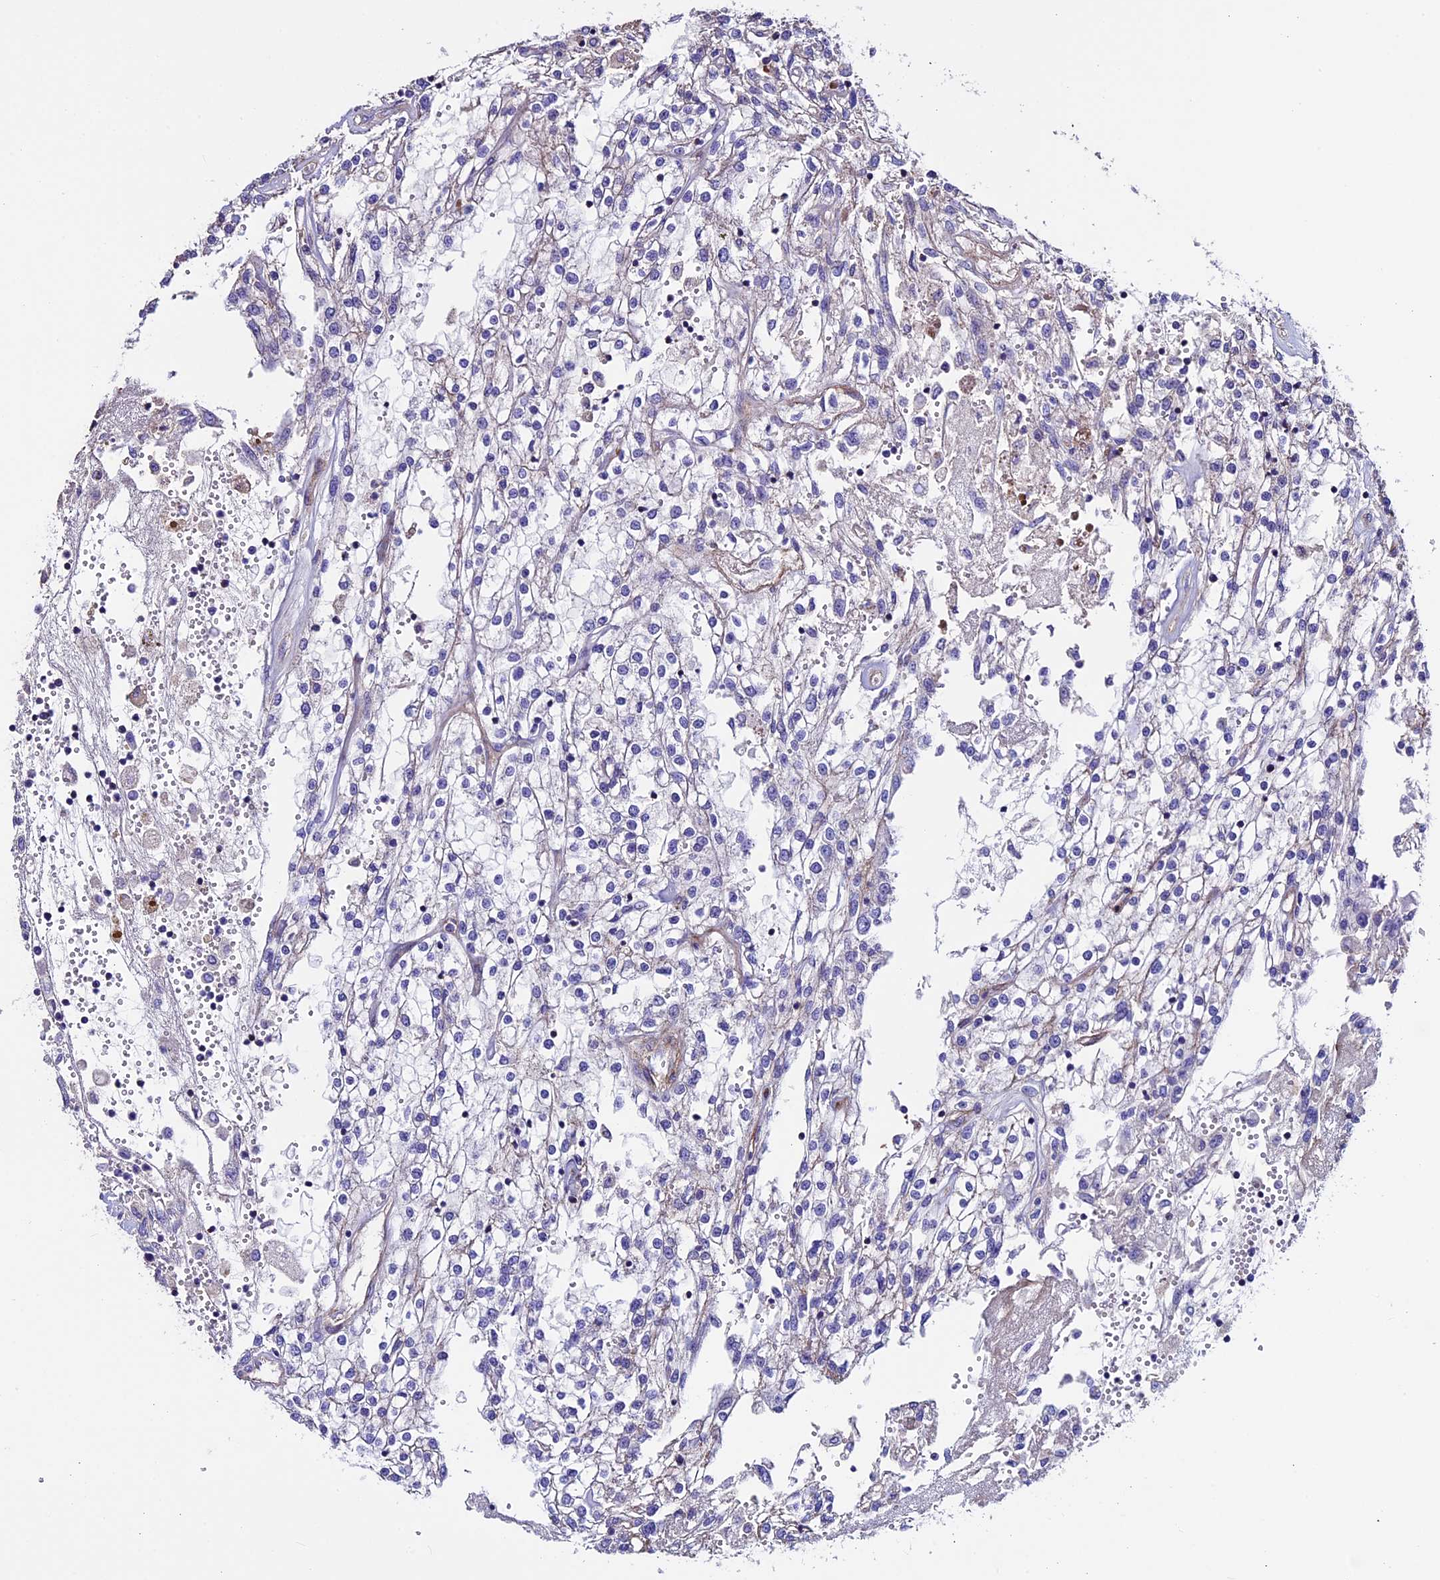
{"staining": {"intensity": "negative", "quantity": "none", "location": "none"}, "tissue": "renal cancer", "cell_type": "Tumor cells", "image_type": "cancer", "snomed": [{"axis": "morphology", "description": "Adenocarcinoma, NOS"}, {"axis": "topography", "description": "Kidney"}], "caption": "Immunohistochemistry image of neoplastic tissue: human adenocarcinoma (renal) stained with DAB (3,3'-diaminobenzidine) exhibits no significant protein staining in tumor cells.", "gene": "EVA1B", "patient": {"sex": "female", "age": 52}}